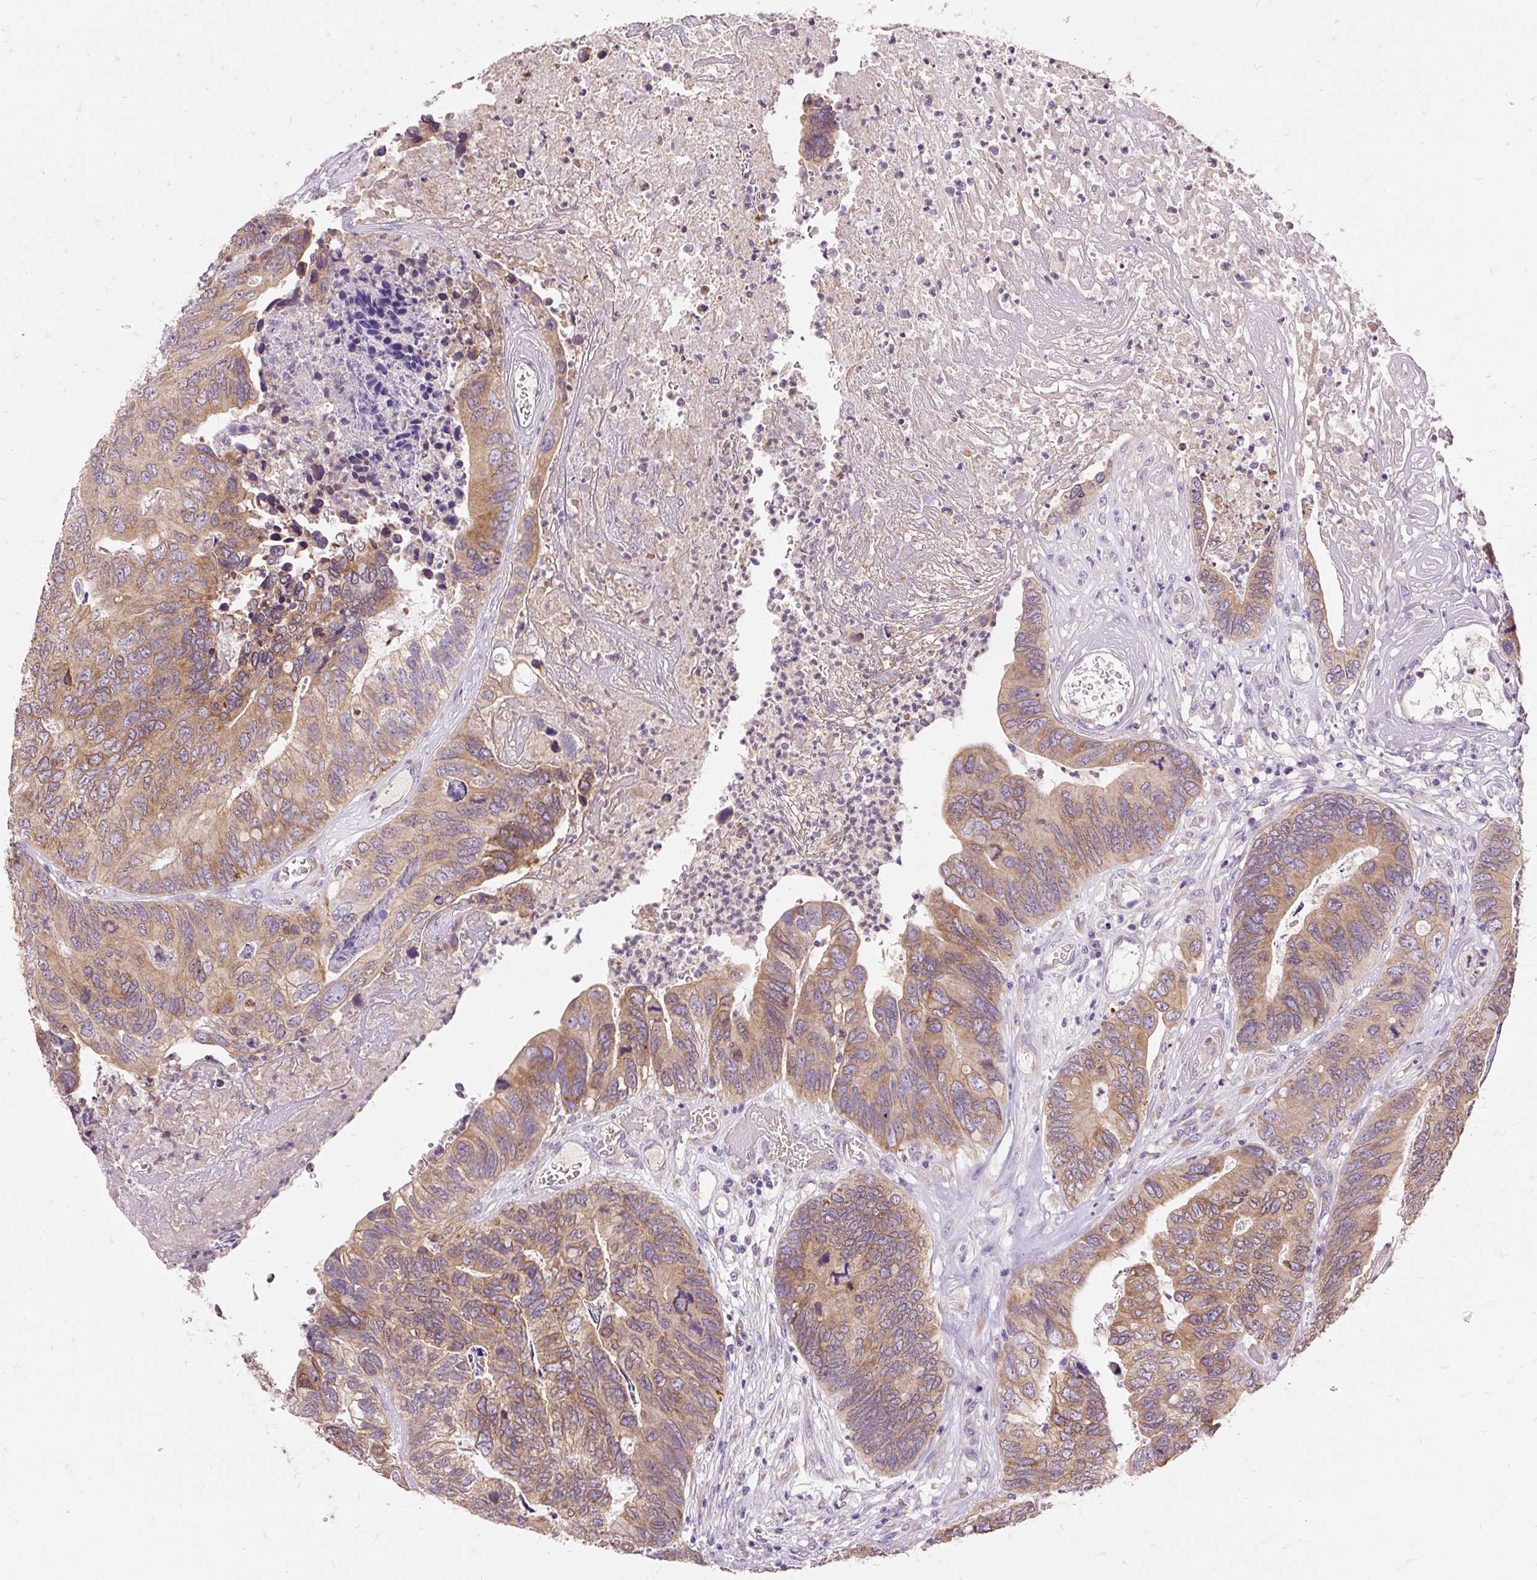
{"staining": {"intensity": "moderate", "quantity": ">75%", "location": "cytoplasmic/membranous"}, "tissue": "colorectal cancer", "cell_type": "Tumor cells", "image_type": "cancer", "snomed": [{"axis": "morphology", "description": "Adenocarcinoma, NOS"}, {"axis": "topography", "description": "Colon"}], "caption": "There is medium levels of moderate cytoplasmic/membranous staining in tumor cells of colorectal cancer, as demonstrated by immunohistochemical staining (brown color).", "gene": "SEC63", "patient": {"sex": "female", "age": 67}}